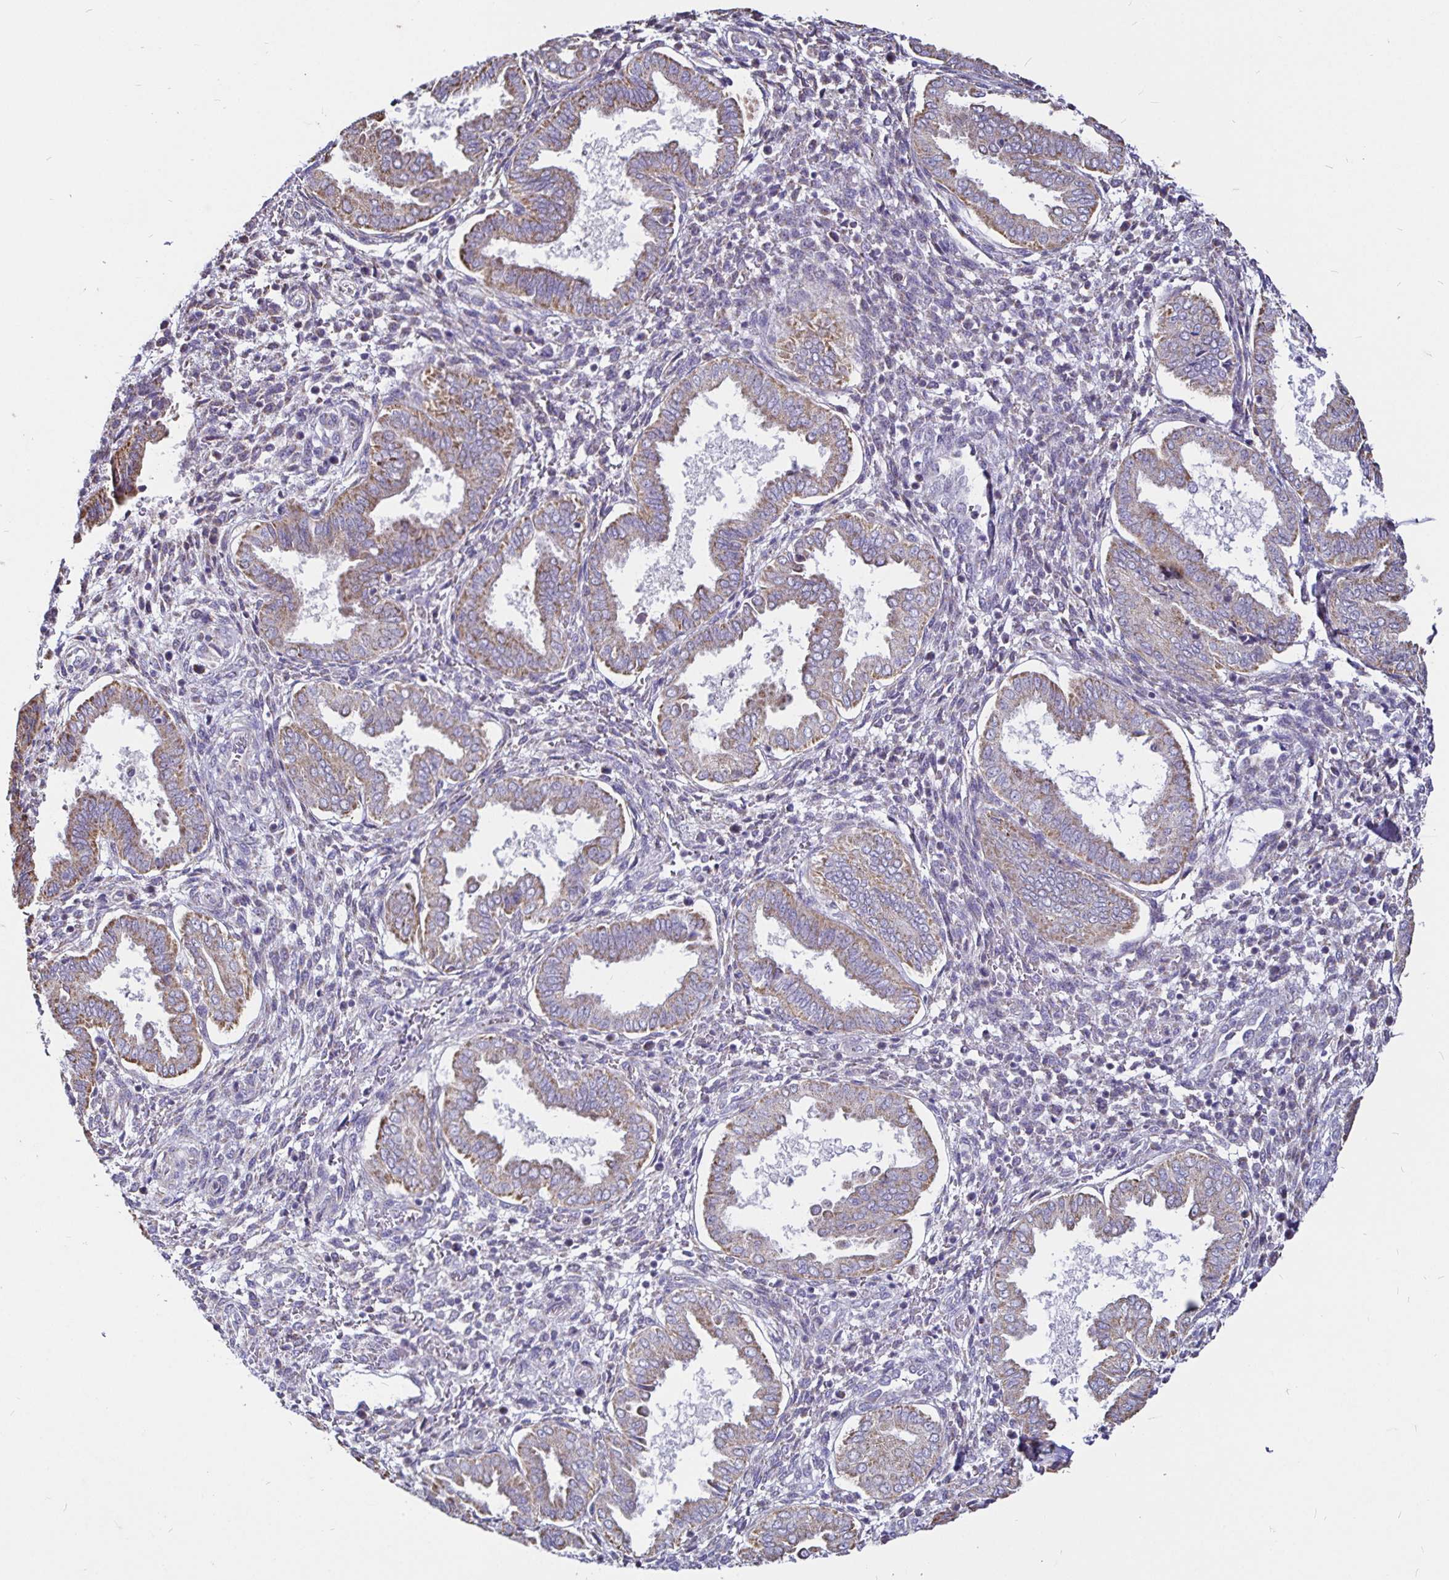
{"staining": {"intensity": "negative", "quantity": "none", "location": "none"}, "tissue": "endometrium", "cell_type": "Cells in endometrial stroma", "image_type": "normal", "snomed": [{"axis": "morphology", "description": "Normal tissue, NOS"}, {"axis": "topography", "description": "Endometrium"}], "caption": "DAB immunohistochemical staining of benign human endometrium exhibits no significant positivity in cells in endometrial stroma.", "gene": "PGAM2", "patient": {"sex": "female", "age": 24}}